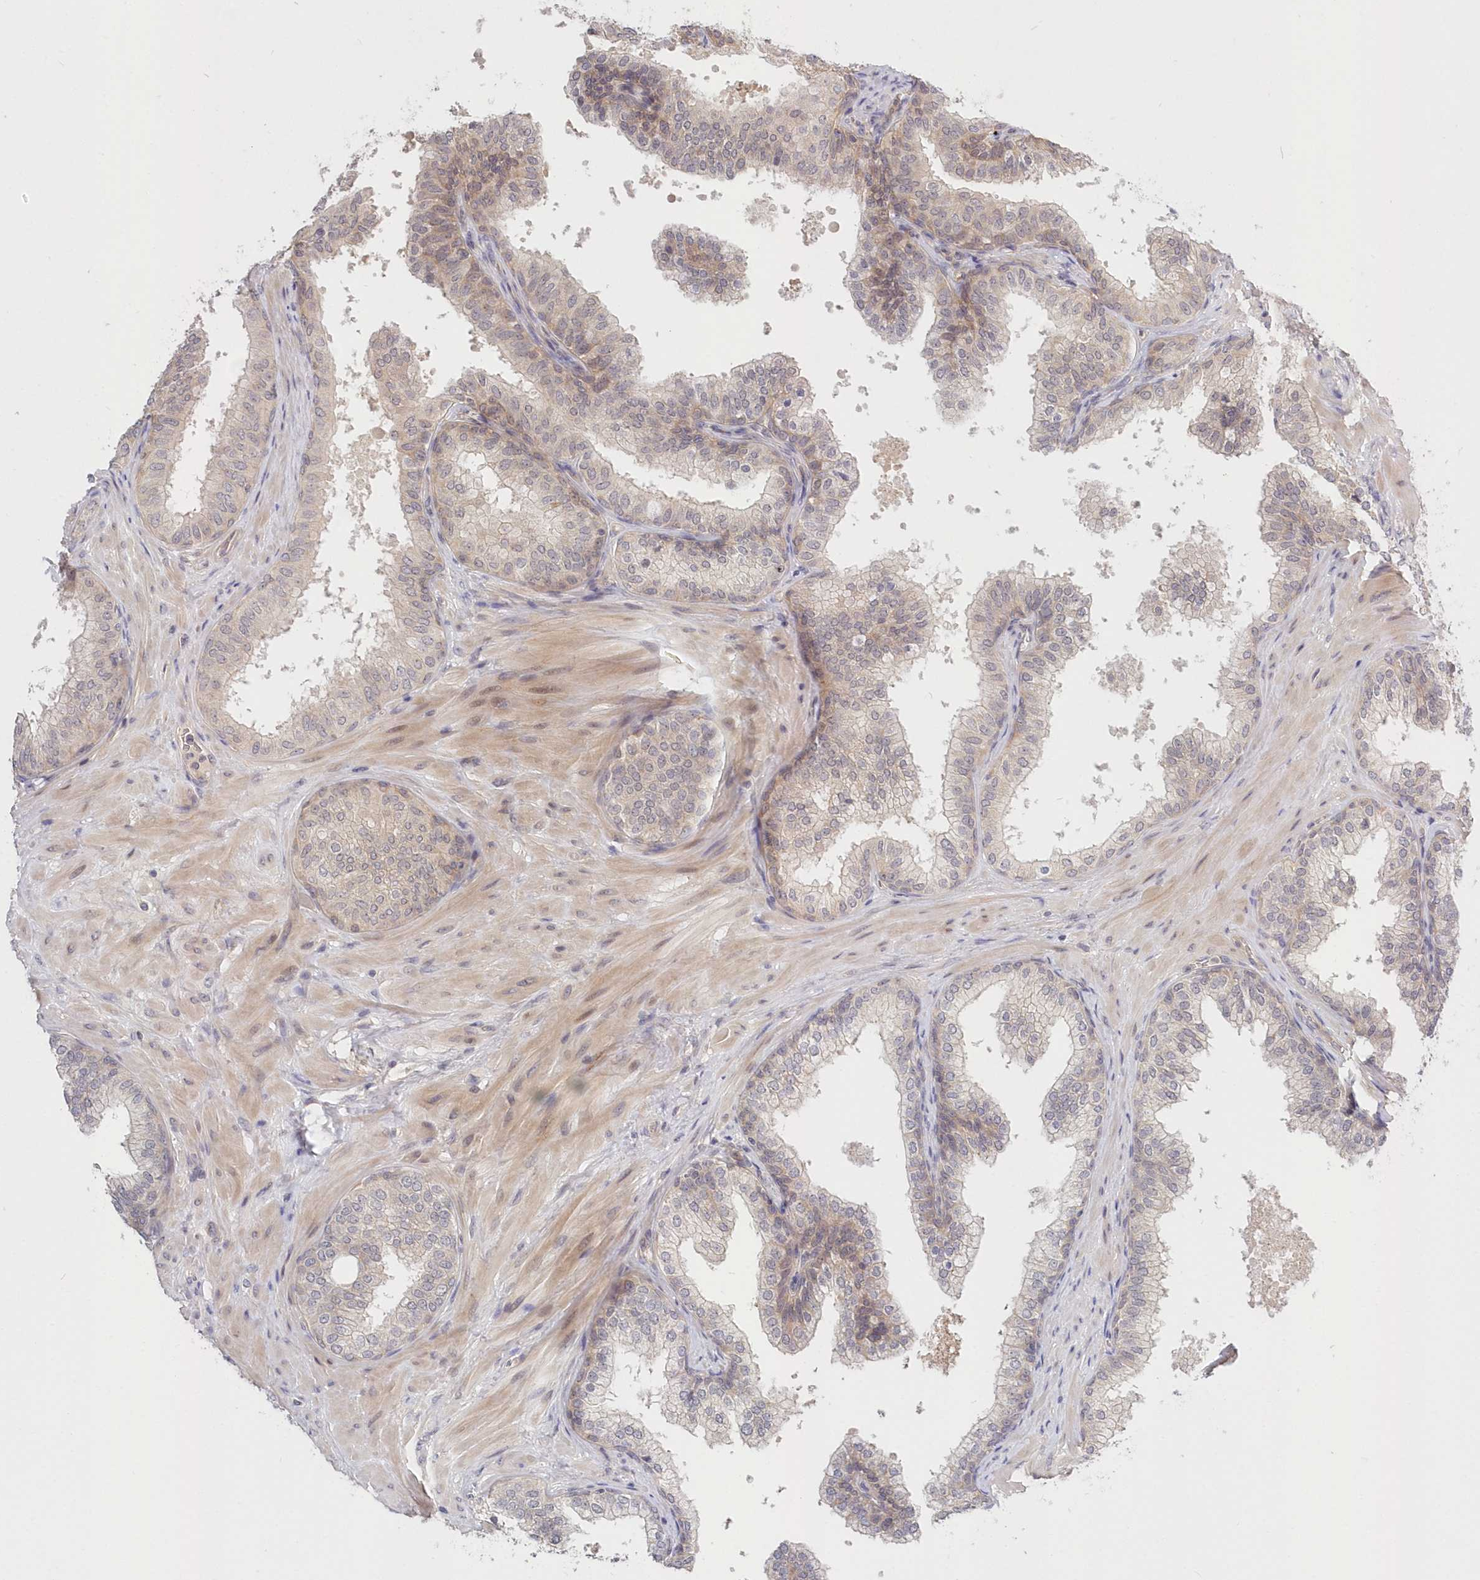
{"staining": {"intensity": "weak", "quantity": "<25%", "location": "cytoplasmic/membranous"}, "tissue": "prostate", "cell_type": "Glandular cells", "image_type": "normal", "snomed": [{"axis": "morphology", "description": "Normal tissue, NOS"}, {"axis": "topography", "description": "Prostate"}], "caption": "Benign prostate was stained to show a protein in brown. There is no significant positivity in glandular cells. Brightfield microscopy of immunohistochemistry stained with DAB (3,3'-diaminobenzidine) (brown) and hematoxylin (blue), captured at high magnification.", "gene": "KATNA1", "patient": {"sex": "male", "age": 60}}